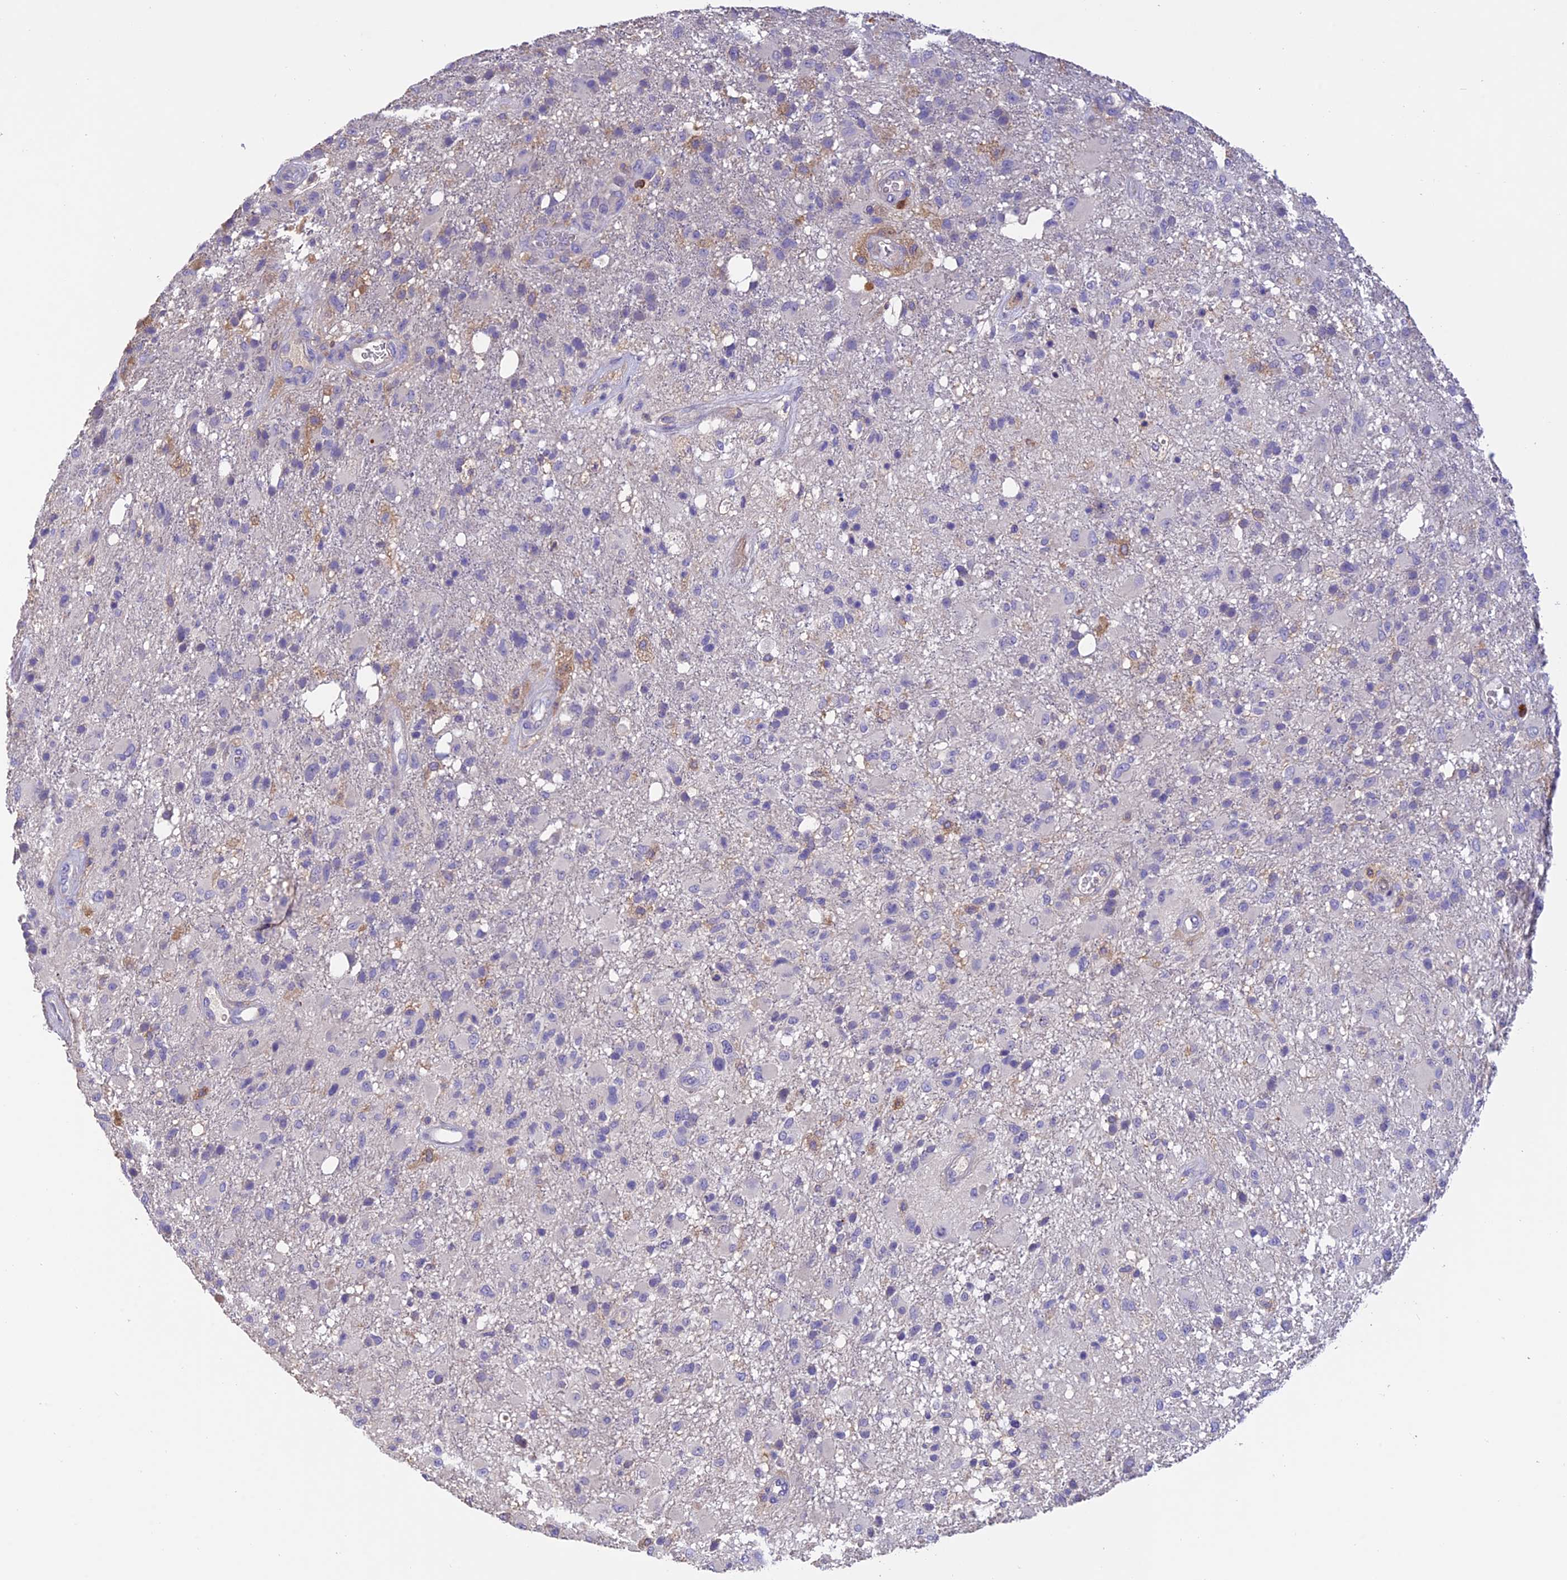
{"staining": {"intensity": "negative", "quantity": "none", "location": "none"}, "tissue": "glioma", "cell_type": "Tumor cells", "image_type": "cancer", "snomed": [{"axis": "morphology", "description": "Glioma, malignant, High grade"}, {"axis": "topography", "description": "Brain"}], "caption": "Image shows no protein expression in tumor cells of glioma tissue.", "gene": "LPXN", "patient": {"sex": "female", "age": 74}}